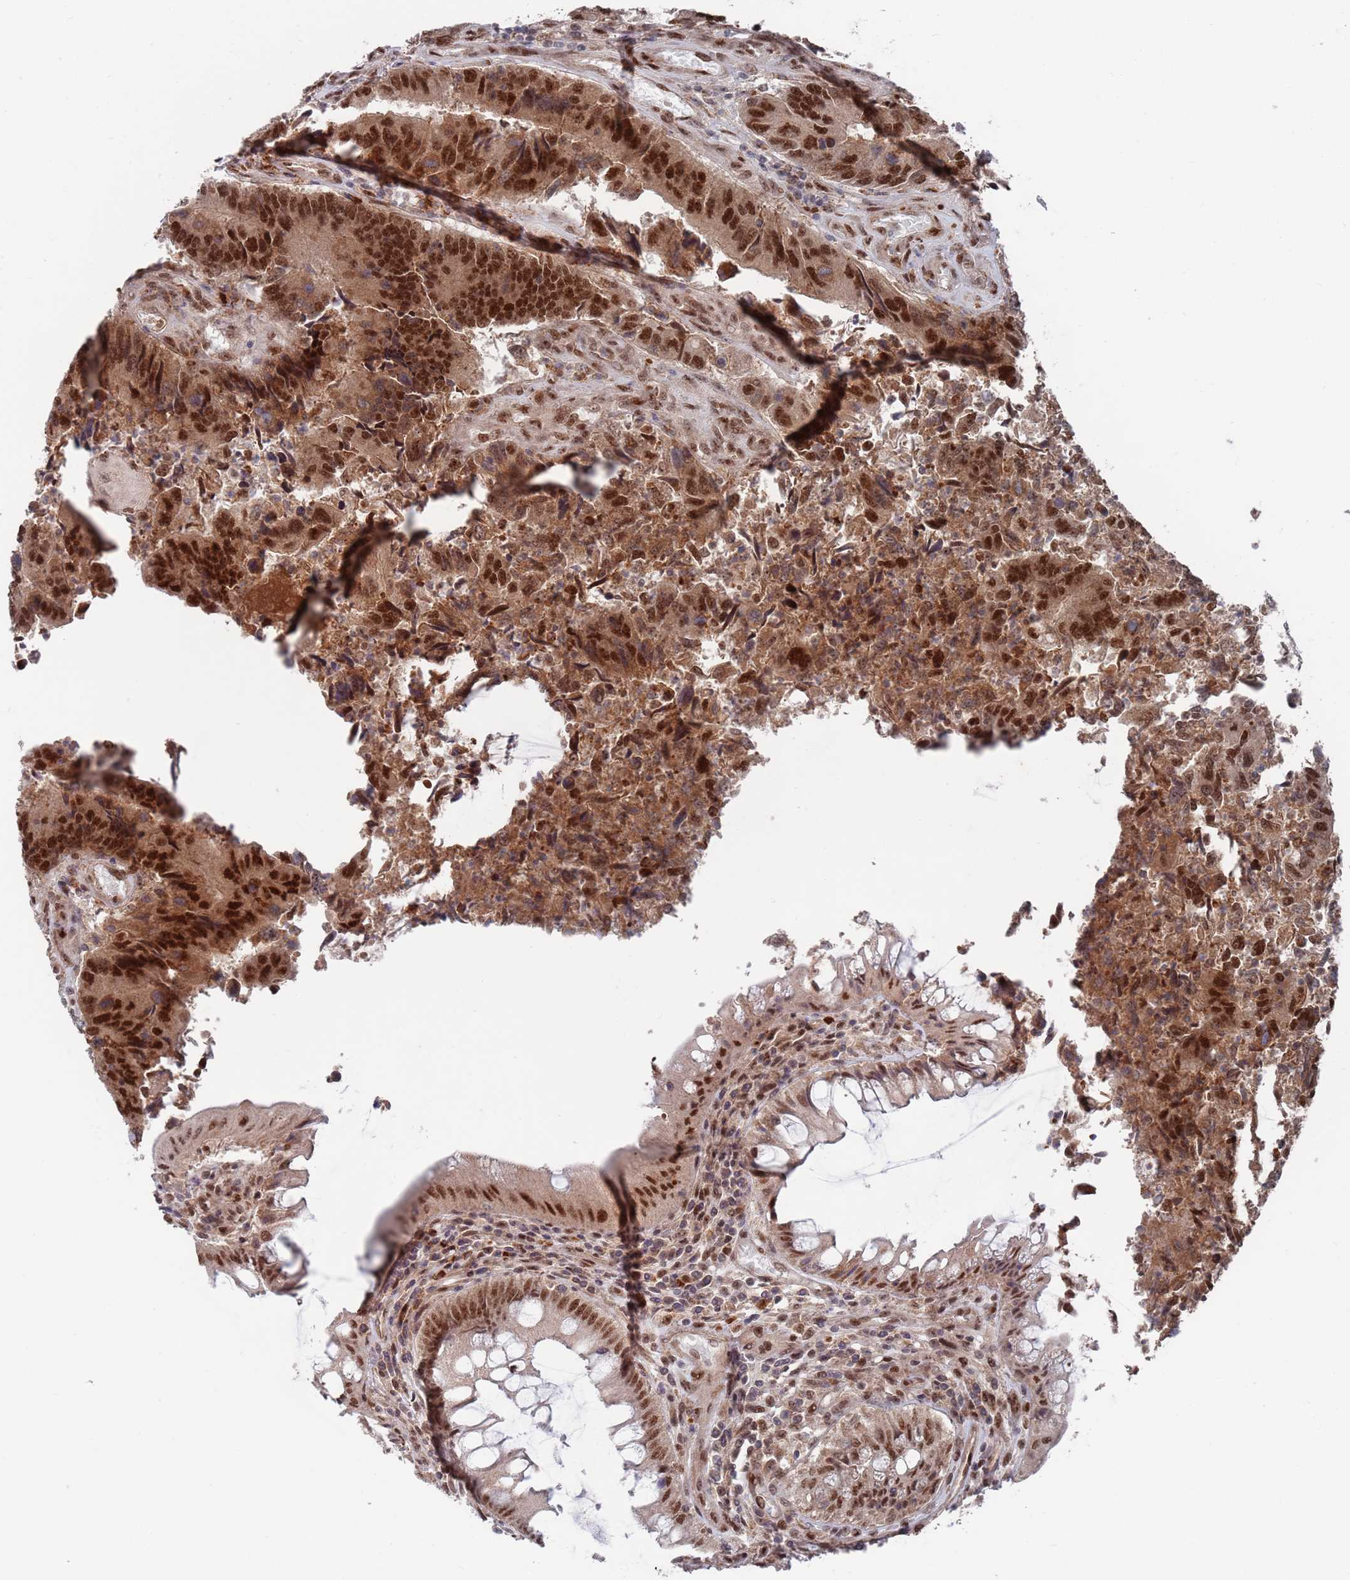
{"staining": {"intensity": "strong", "quantity": ">75%", "location": "nuclear"}, "tissue": "colorectal cancer", "cell_type": "Tumor cells", "image_type": "cancer", "snomed": [{"axis": "morphology", "description": "Adenocarcinoma, NOS"}, {"axis": "topography", "description": "Colon"}], "caption": "IHC micrograph of neoplastic tissue: human colorectal cancer stained using IHC displays high levels of strong protein expression localized specifically in the nuclear of tumor cells, appearing as a nuclear brown color.", "gene": "RPP25", "patient": {"sex": "female", "age": 67}}